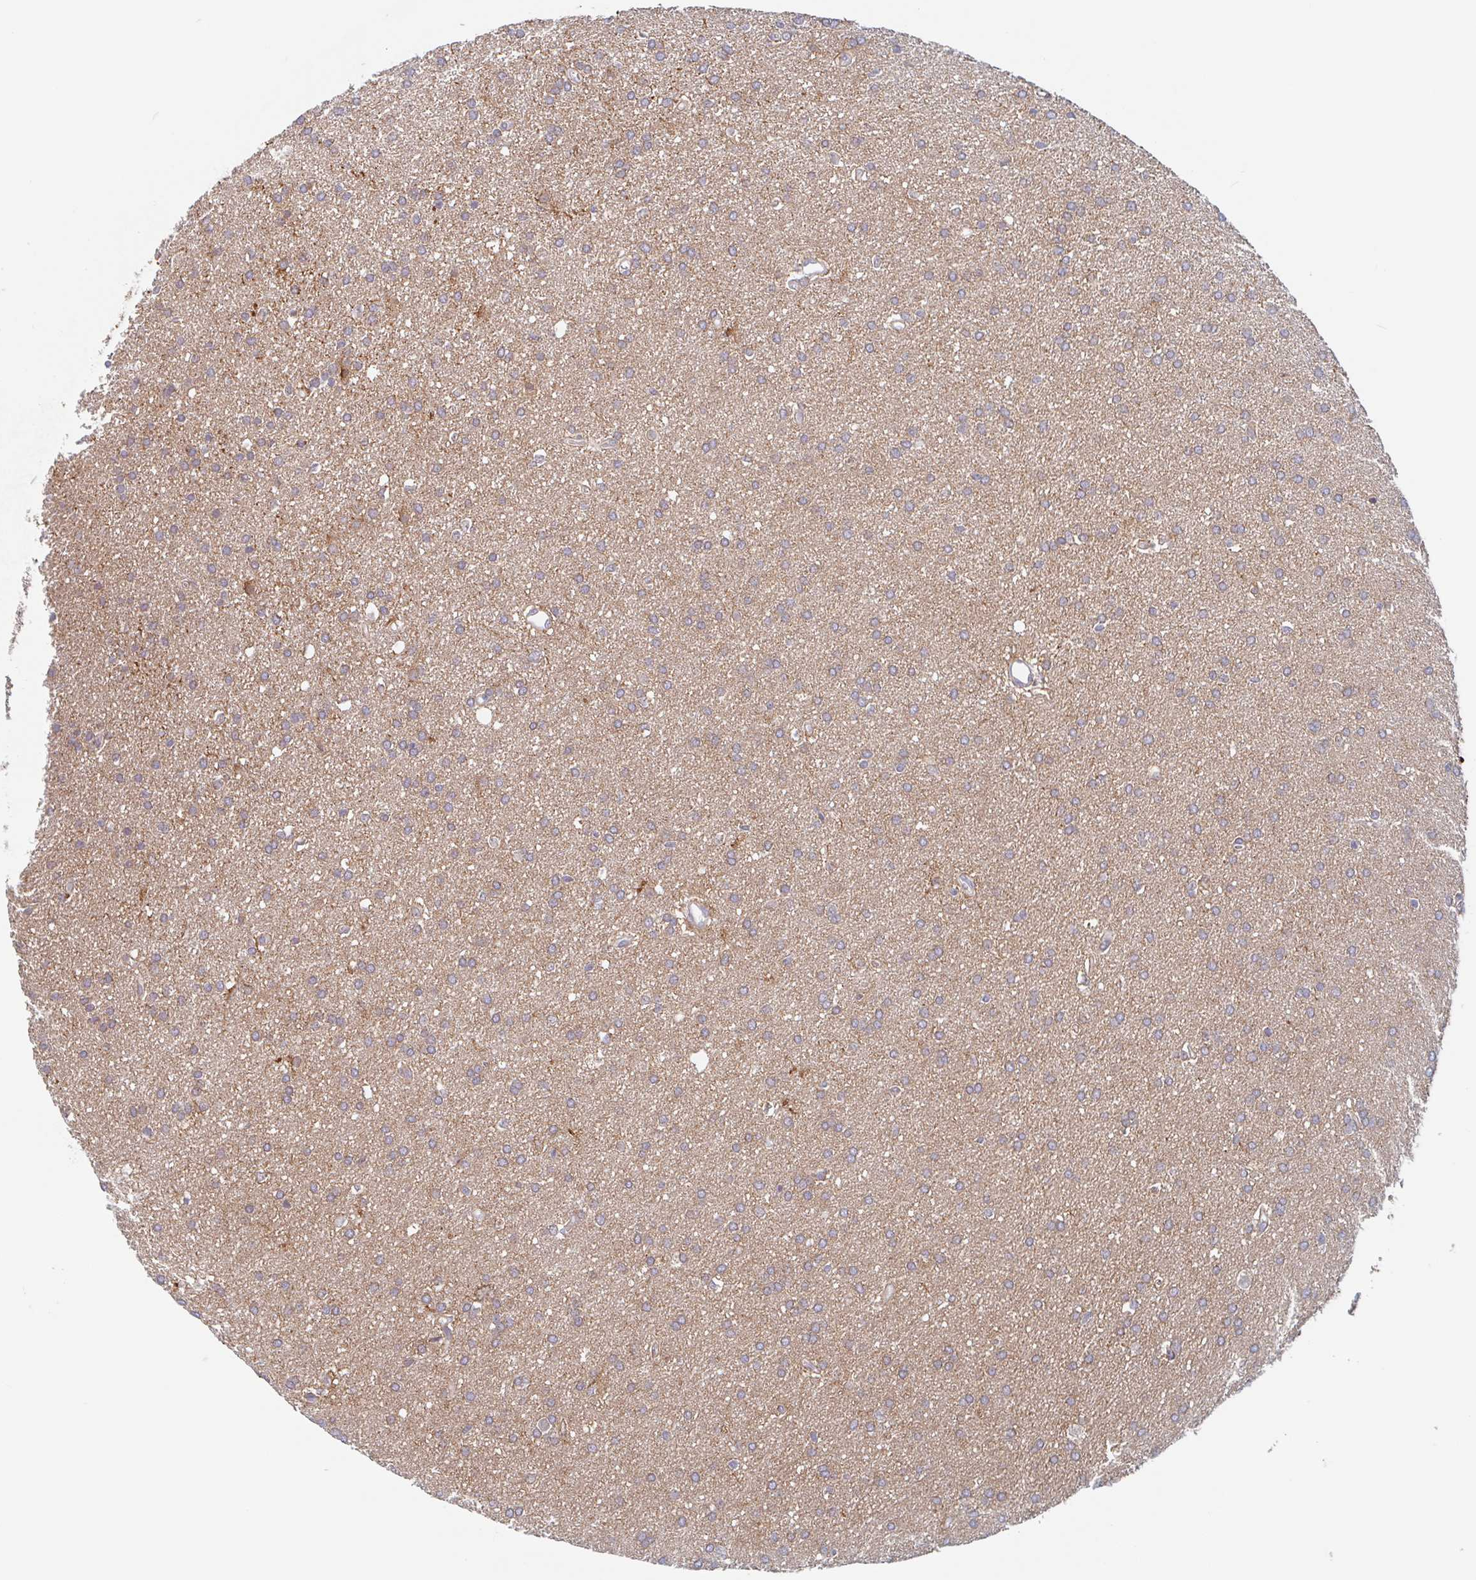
{"staining": {"intensity": "negative", "quantity": "none", "location": "none"}, "tissue": "glioma", "cell_type": "Tumor cells", "image_type": "cancer", "snomed": [{"axis": "morphology", "description": "Glioma, malignant, Low grade"}, {"axis": "topography", "description": "Brain"}], "caption": "Tumor cells are negative for protein expression in human malignant glioma (low-grade). (DAB immunohistochemistry with hematoxylin counter stain).", "gene": "SURF1", "patient": {"sex": "female", "age": 34}}